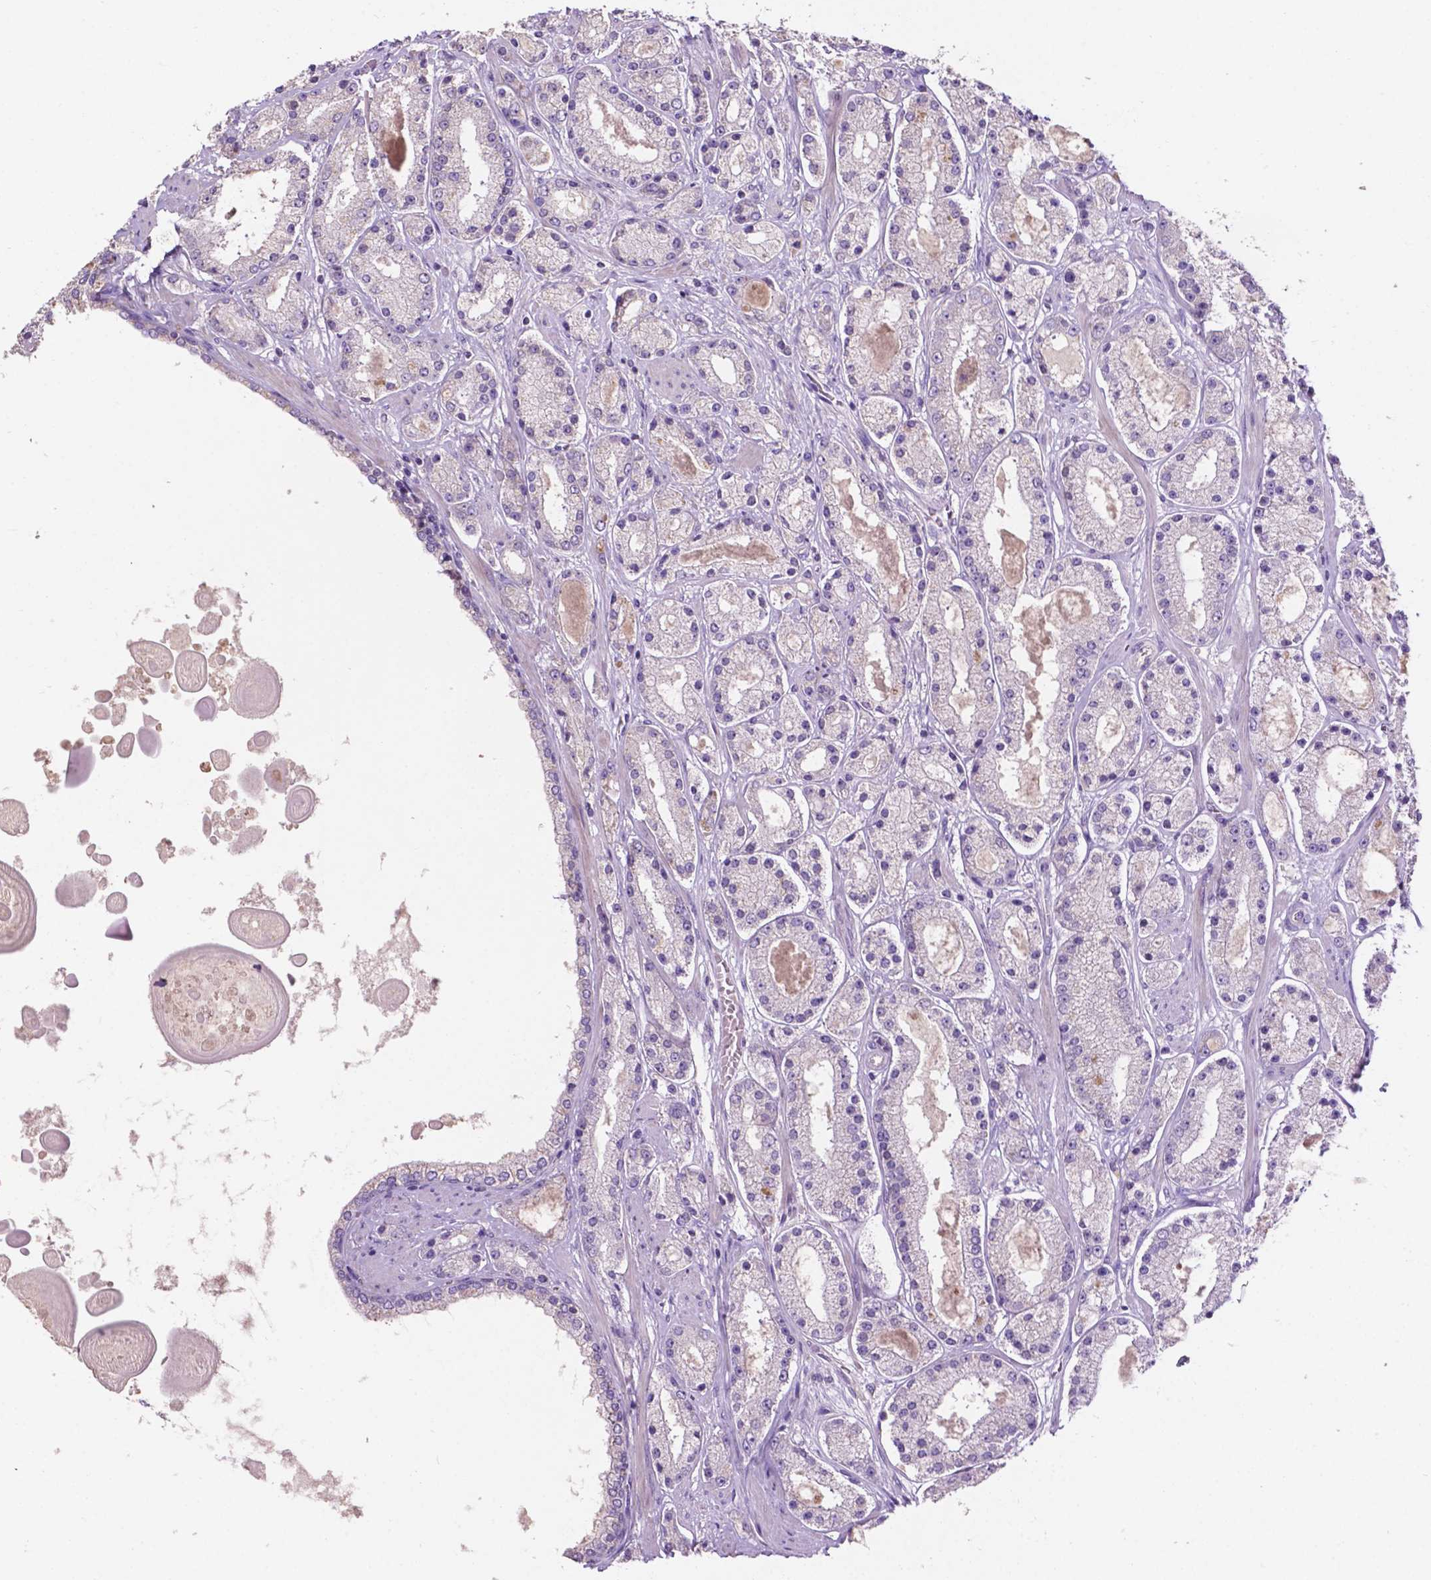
{"staining": {"intensity": "negative", "quantity": "none", "location": "none"}, "tissue": "prostate cancer", "cell_type": "Tumor cells", "image_type": "cancer", "snomed": [{"axis": "morphology", "description": "Adenocarcinoma, High grade"}, {"axis": "topography", "description": "Prostate"}], "caption": "Immunohistochemistry image of neoplastic tissue: adenocarcinoma (high-grade) (prostate) stained with DAB (3,3'-diaminobenzidine) exhibits no significant protein positivity in tumor cells.", "gene": "ARL5C", "patient": {"sex": "male", "age": 67}}